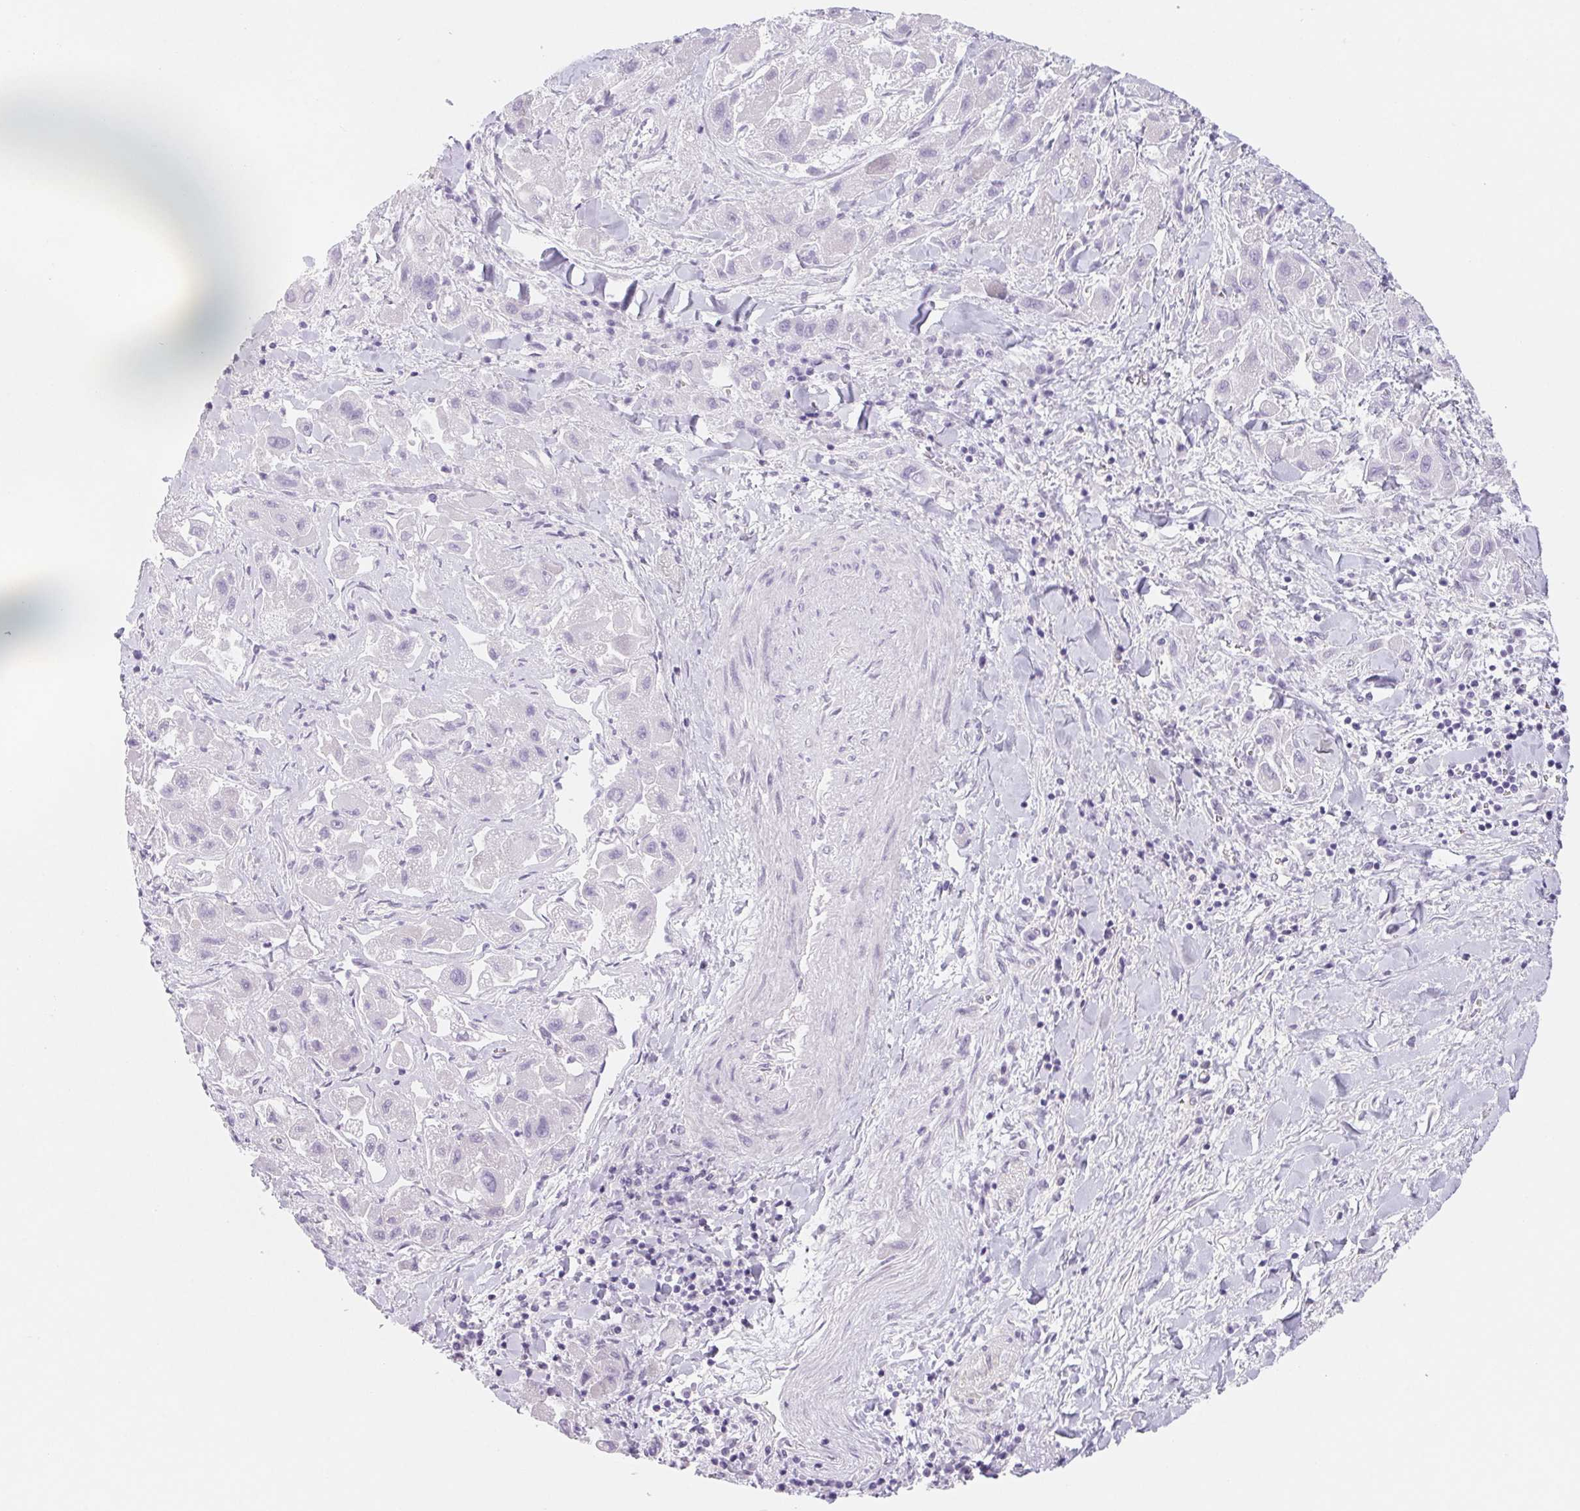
{"staining": {"intensity": "negative", "quantity": "none", "location": "none"}, "tissue": "liver cancer", "cell_type": "Tumor cells", "image_type": "cancer", "snomed": [{"axis": "morphology", "description": "Carcinoma, Hepatocellular, NOS"}, {"axis": "topography", "description": "Liver"}], "caption": "Tumor cells show no significant expression in liver cancer.", "gene": "CTNND2", "patient": {"sex": "male", "age": 24}}